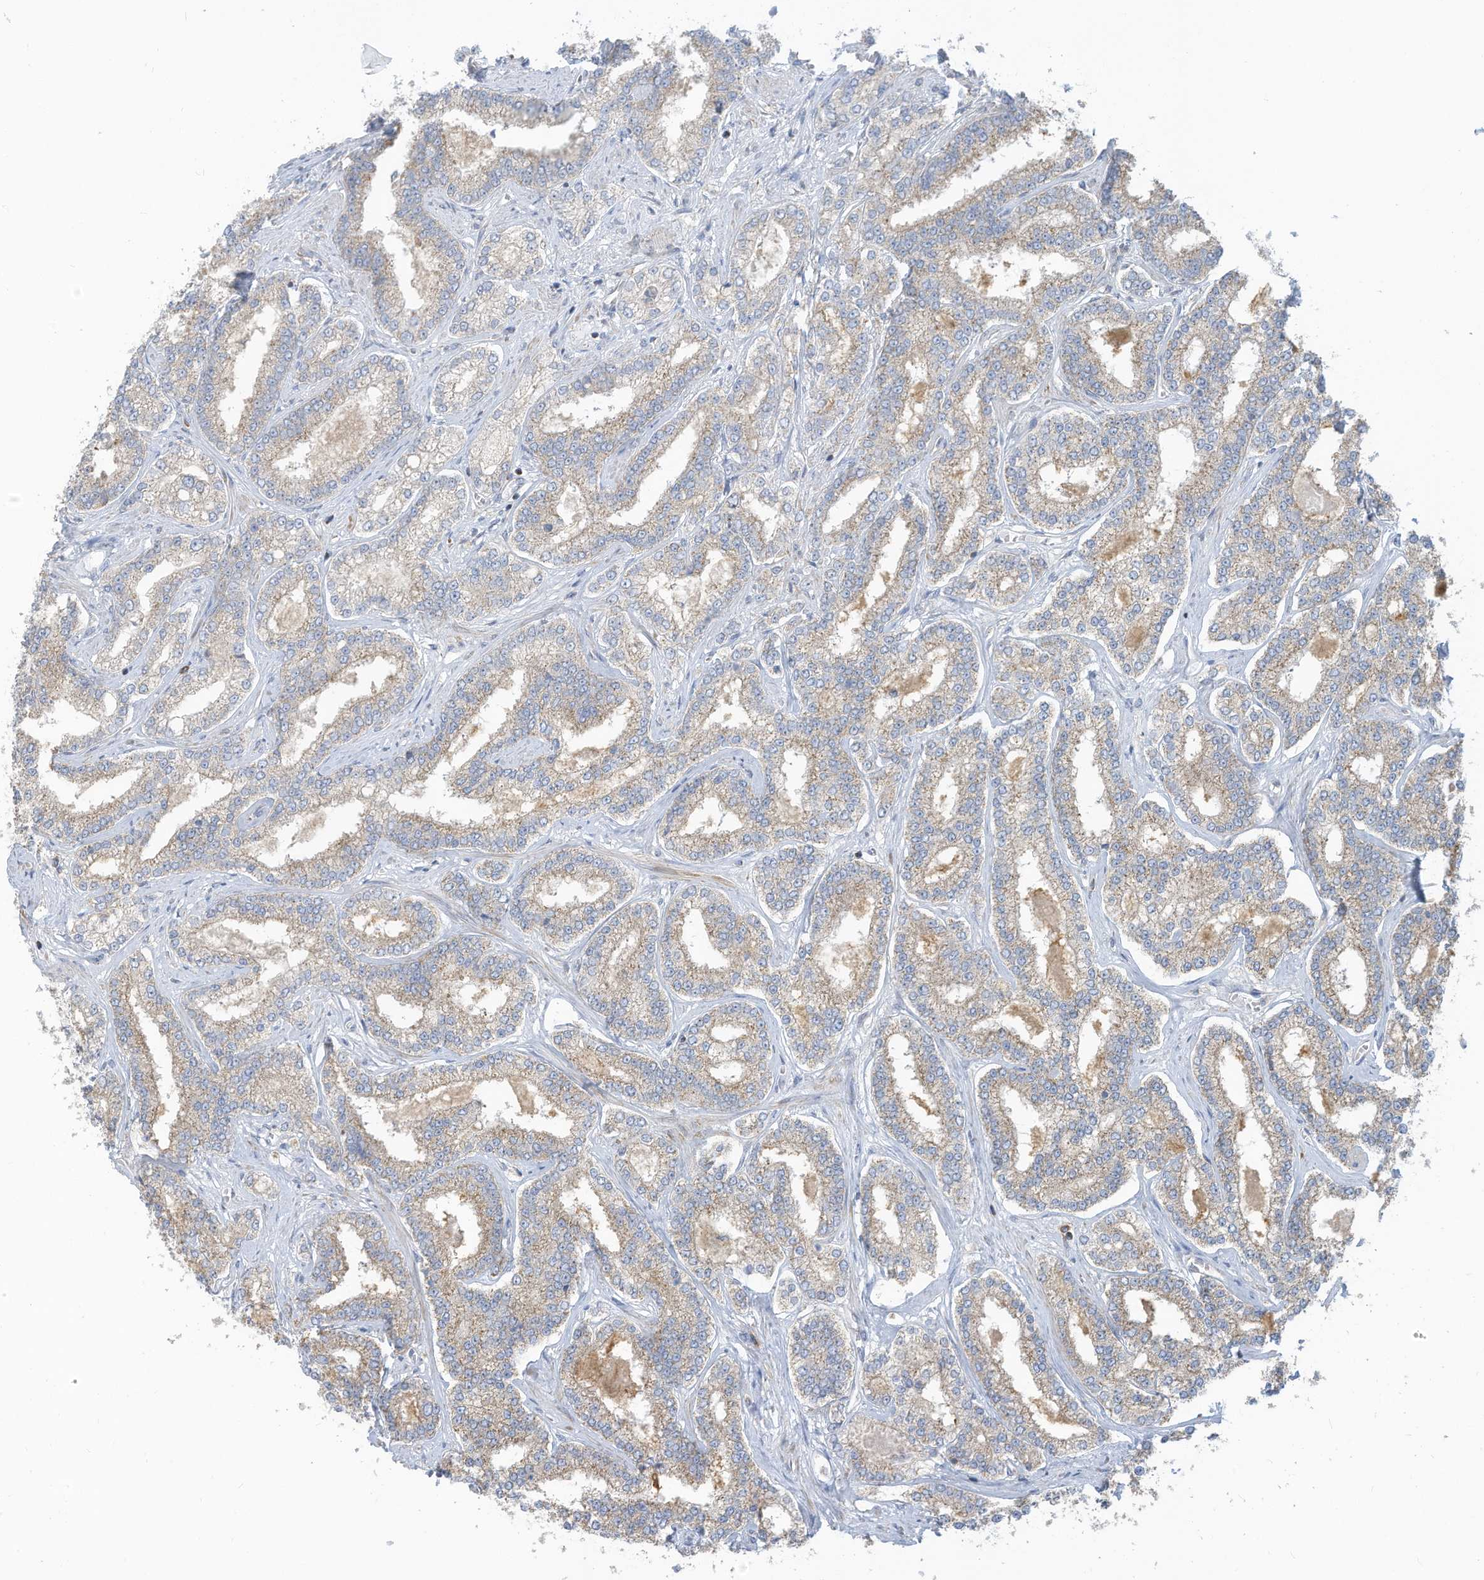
{"staining": {"intensity": "weak", "quantity": "25%-75%", "location": "cytoplasmic/membranous"}, "tissue": "prostate cancer", "cell_type": "Tumor cells", "image_type": "cancer", "snomed": [{"axis": "morphology", "description": "Normal tissue, NOS"}, {"axis": "morphology", "description": "Adenocarcinoma, High grade"}, {"axis": "topography", "description": "Prostate"}], "caption": "A photomicrograph of human high-grade adenocarcinoma (prostate) stained for a protein reveals weak cytoplasmic/membranous brown staining in tumor cells. Immunohistochemistry stains the protein of interest in brown and the nuclei are stained blue.", "gene": "GTPBP2", "patient": {"sex": "male", "age": 83}}